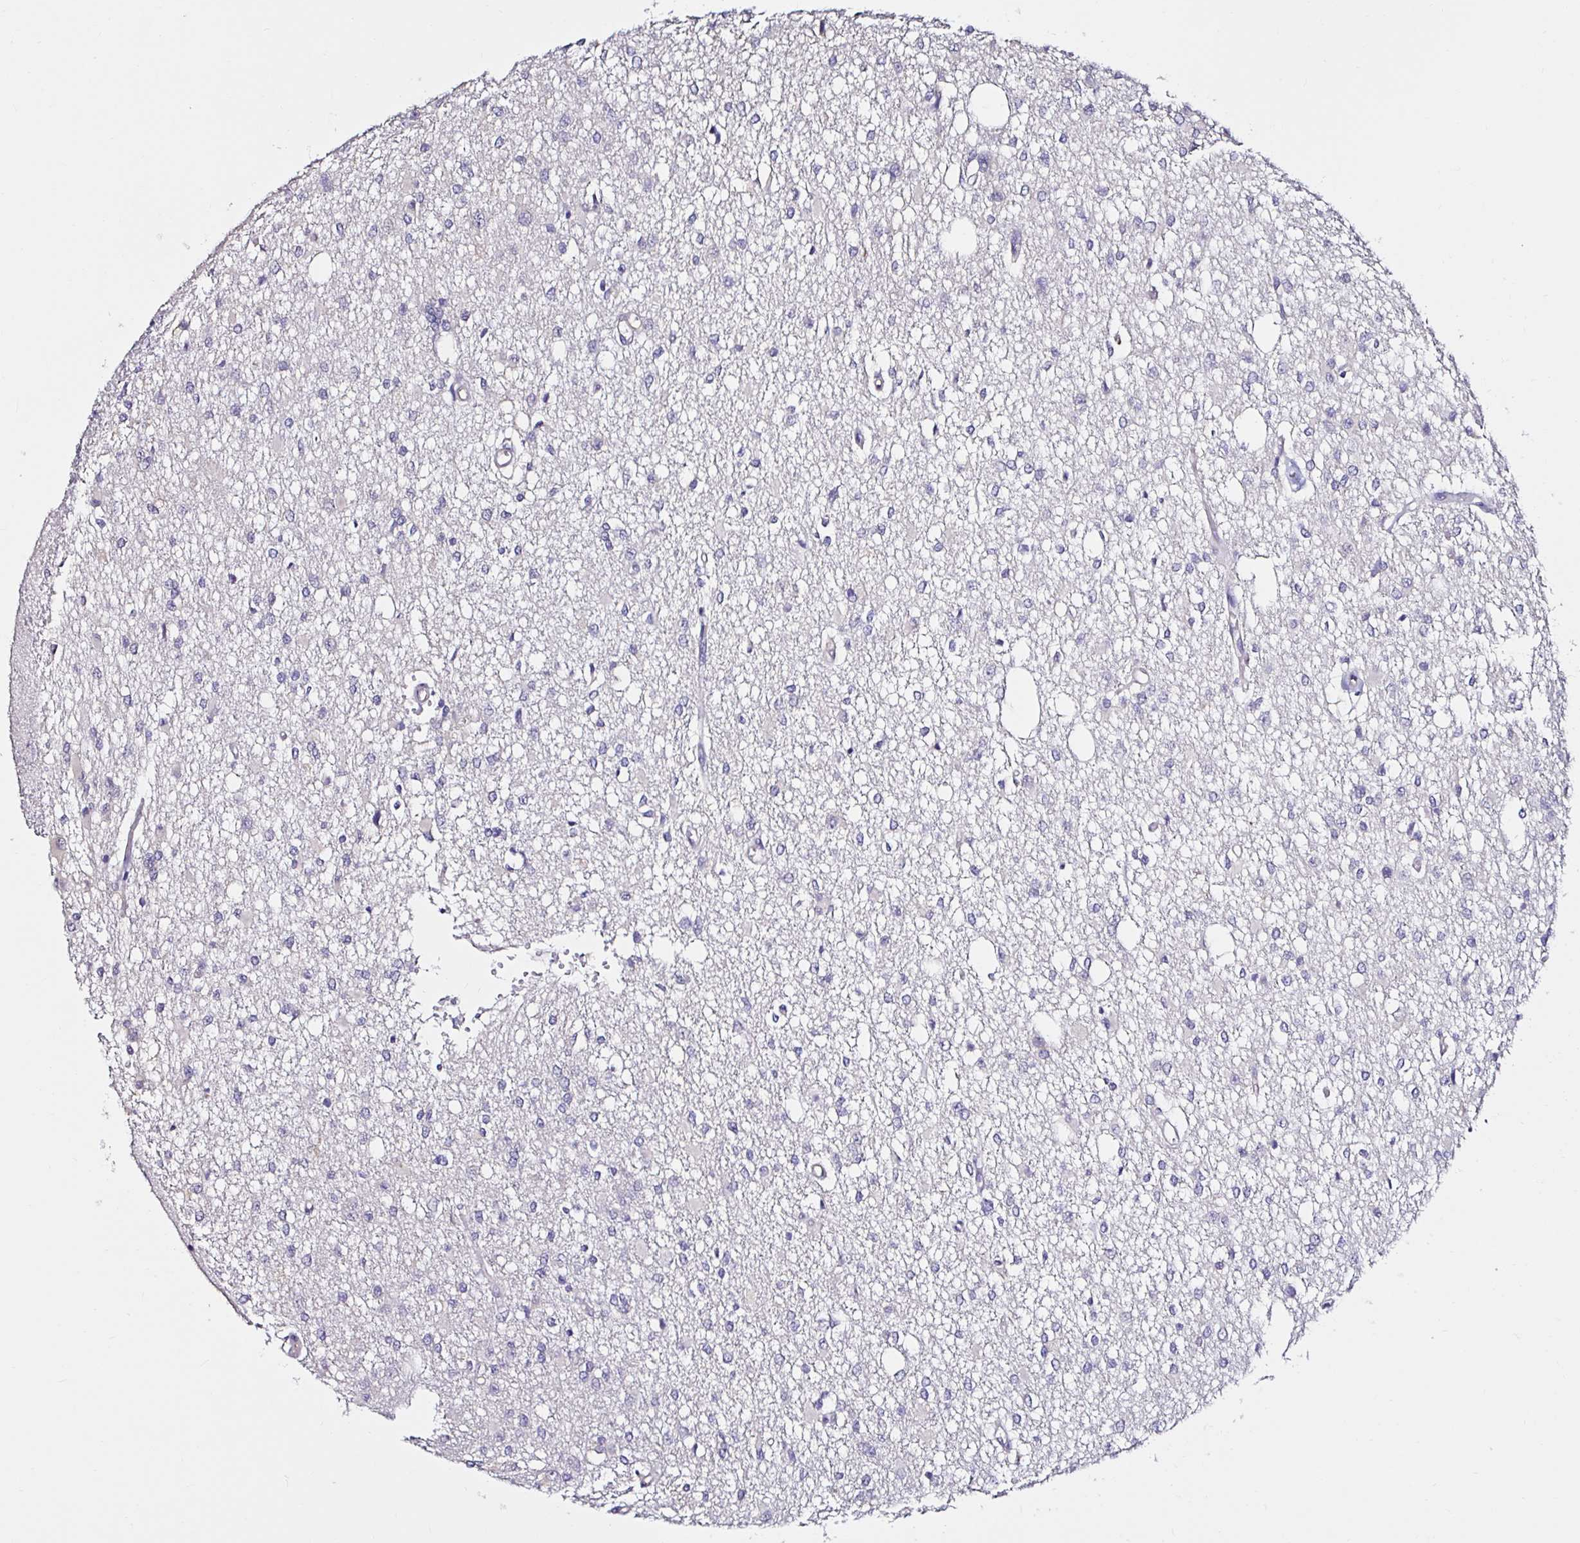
{"staining": {"intensity": "negative", "quantity": "none", "location": "none"}, "tissue": "glioma", "cell_type": "Tumor cells", "image_type": "cancer", "snomed": [{"axis": "morphology", "description": "Glioma, malignant, Low grade"}, {"axis": "topography", "description": "Brain"}], "caption": "Protein analysis of glioma demonstrates no significant positivity in tumor cells.", "gene": "RSRP1", "patient": {"sex": "male", "age": 26}}